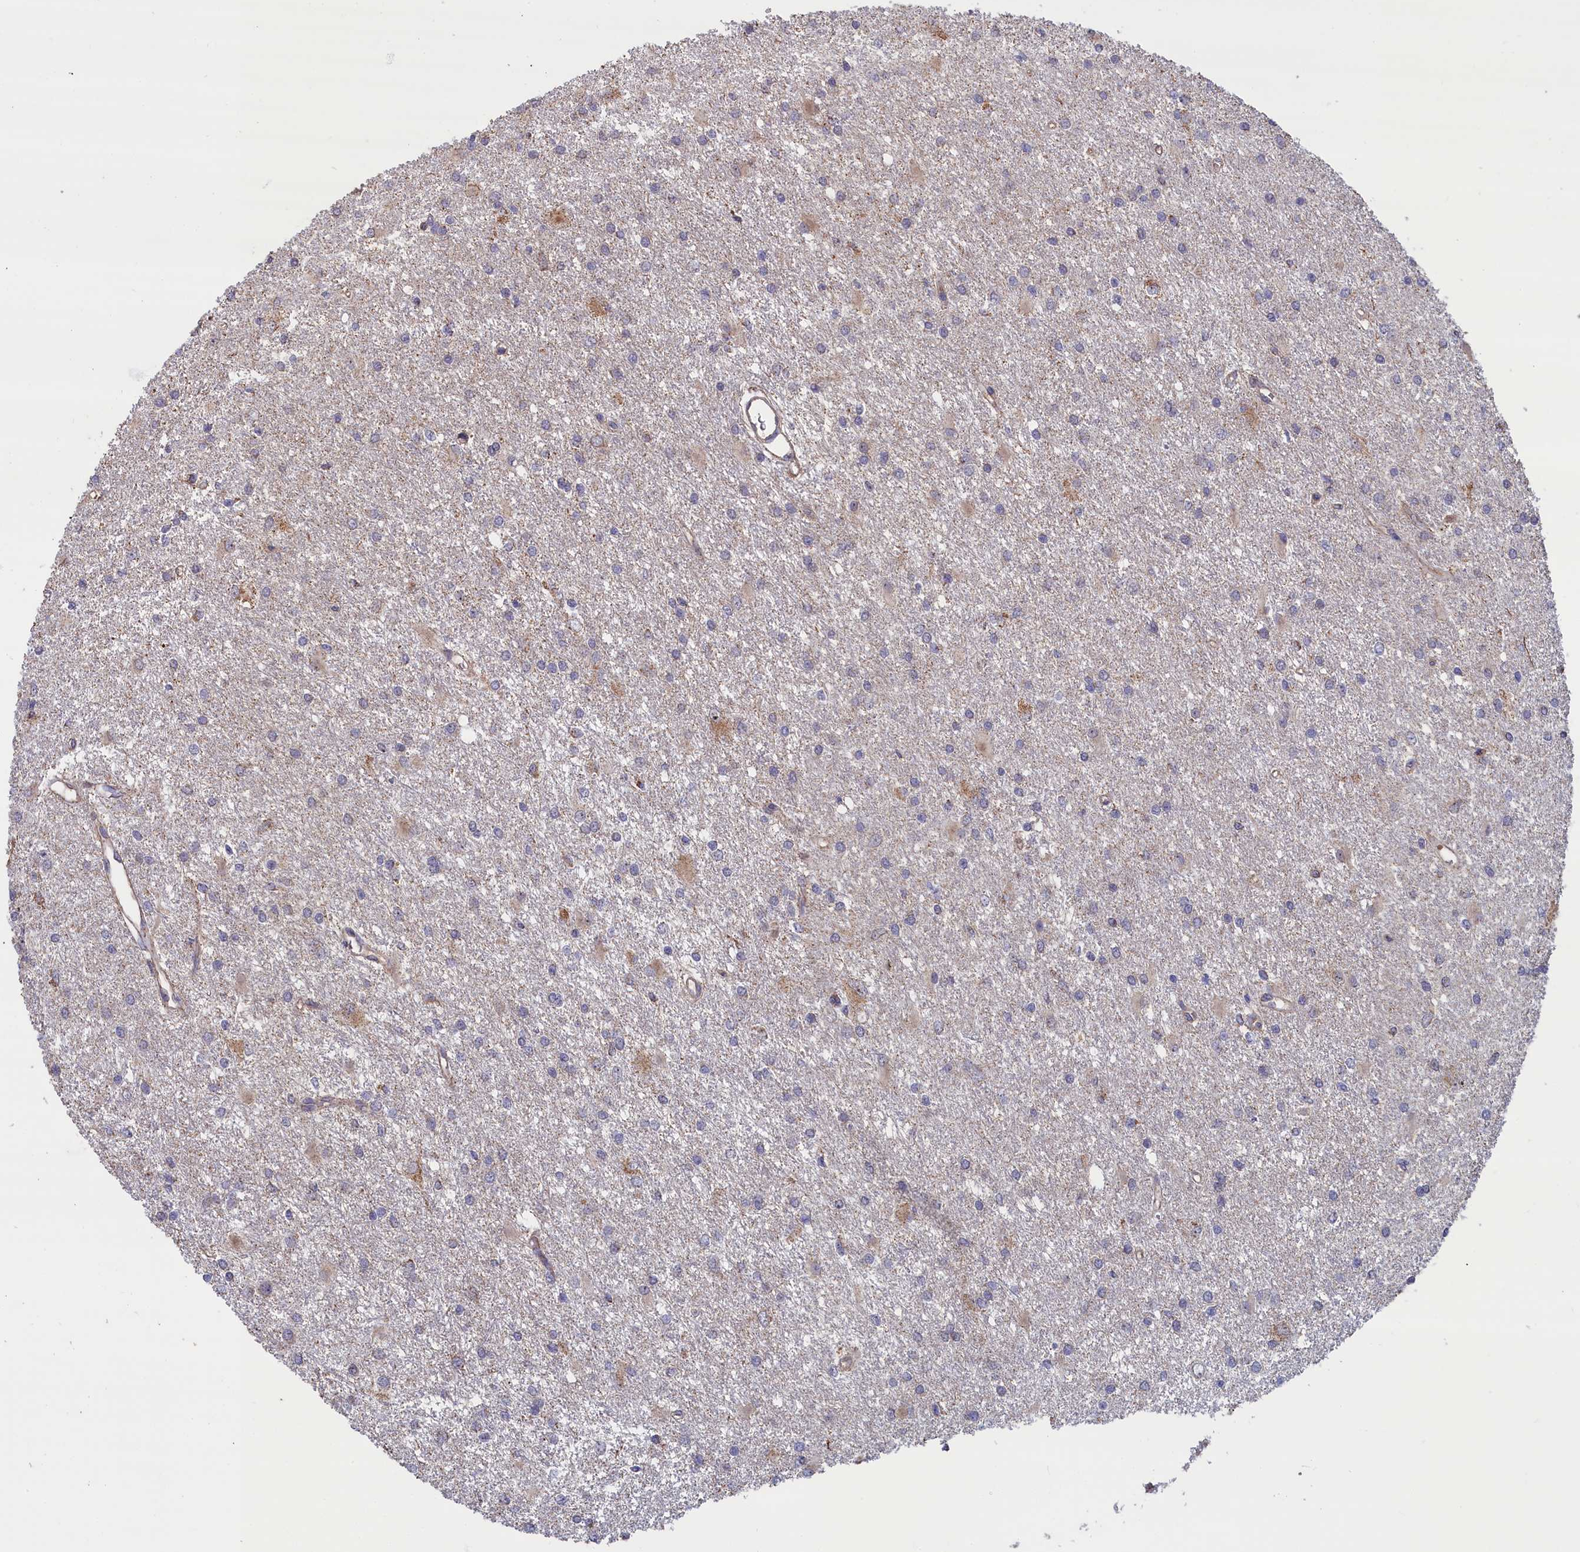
{"staining": {"intensity": "negative", "quantity": "none", "location": "none"}, "tissue": "glioma", "cell_type": "Tumor cells", "image_type": "cancer", "snomed": [{"axis": "morphology", "description": "Glioma, malignant, High grade"}, {"axis": "topography", "description": "Brain"}], "caption": "Tumor cells show no significant staining in glioma. The staining is performed using DAB brown chromogen with nuclei counter-stained in using hematoxylin.", "gene": "ZNF816", "patient": {"sex": "female", "age": 50}}